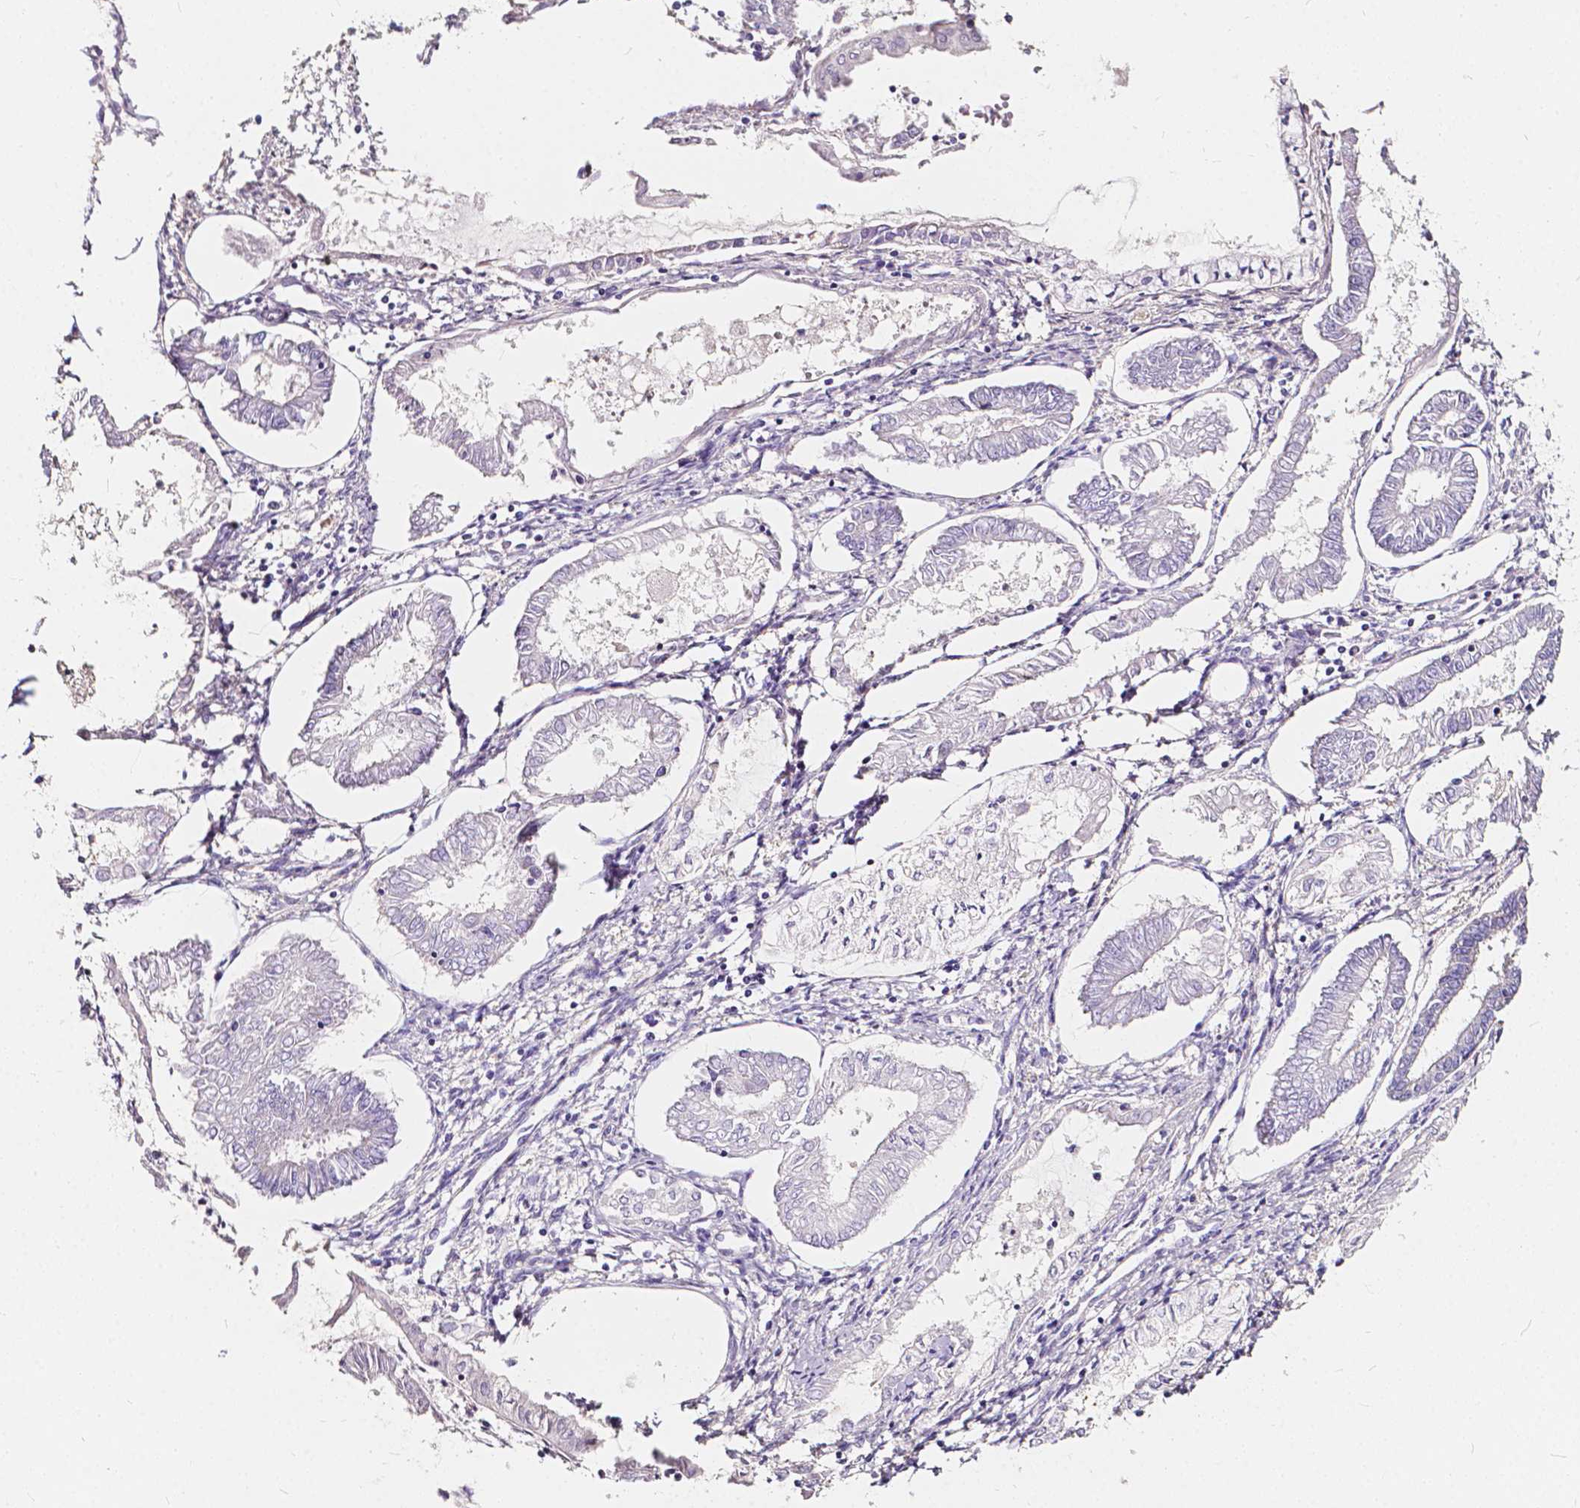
{"staining": {"intensity": "negative", "quantity": "none", "location": "none"}, "tissue": "endometrial cancer", "cell_type": "Tumor cells", "image_type": "cancer", "snomed": [{"axis": "morphology", "description": "Adenocarcinoma, NOS"}, {"axis": "topography", "description": "Endometrium"}], "caption": "Immunohistochemistry (IHC) micrograph of adenocarcinoma (endometrial) stained for a protein (brown), which displays no staining in tumor cells.", "gene": "CLSTN2", "patient": {"sex": "female", "age": 68}}